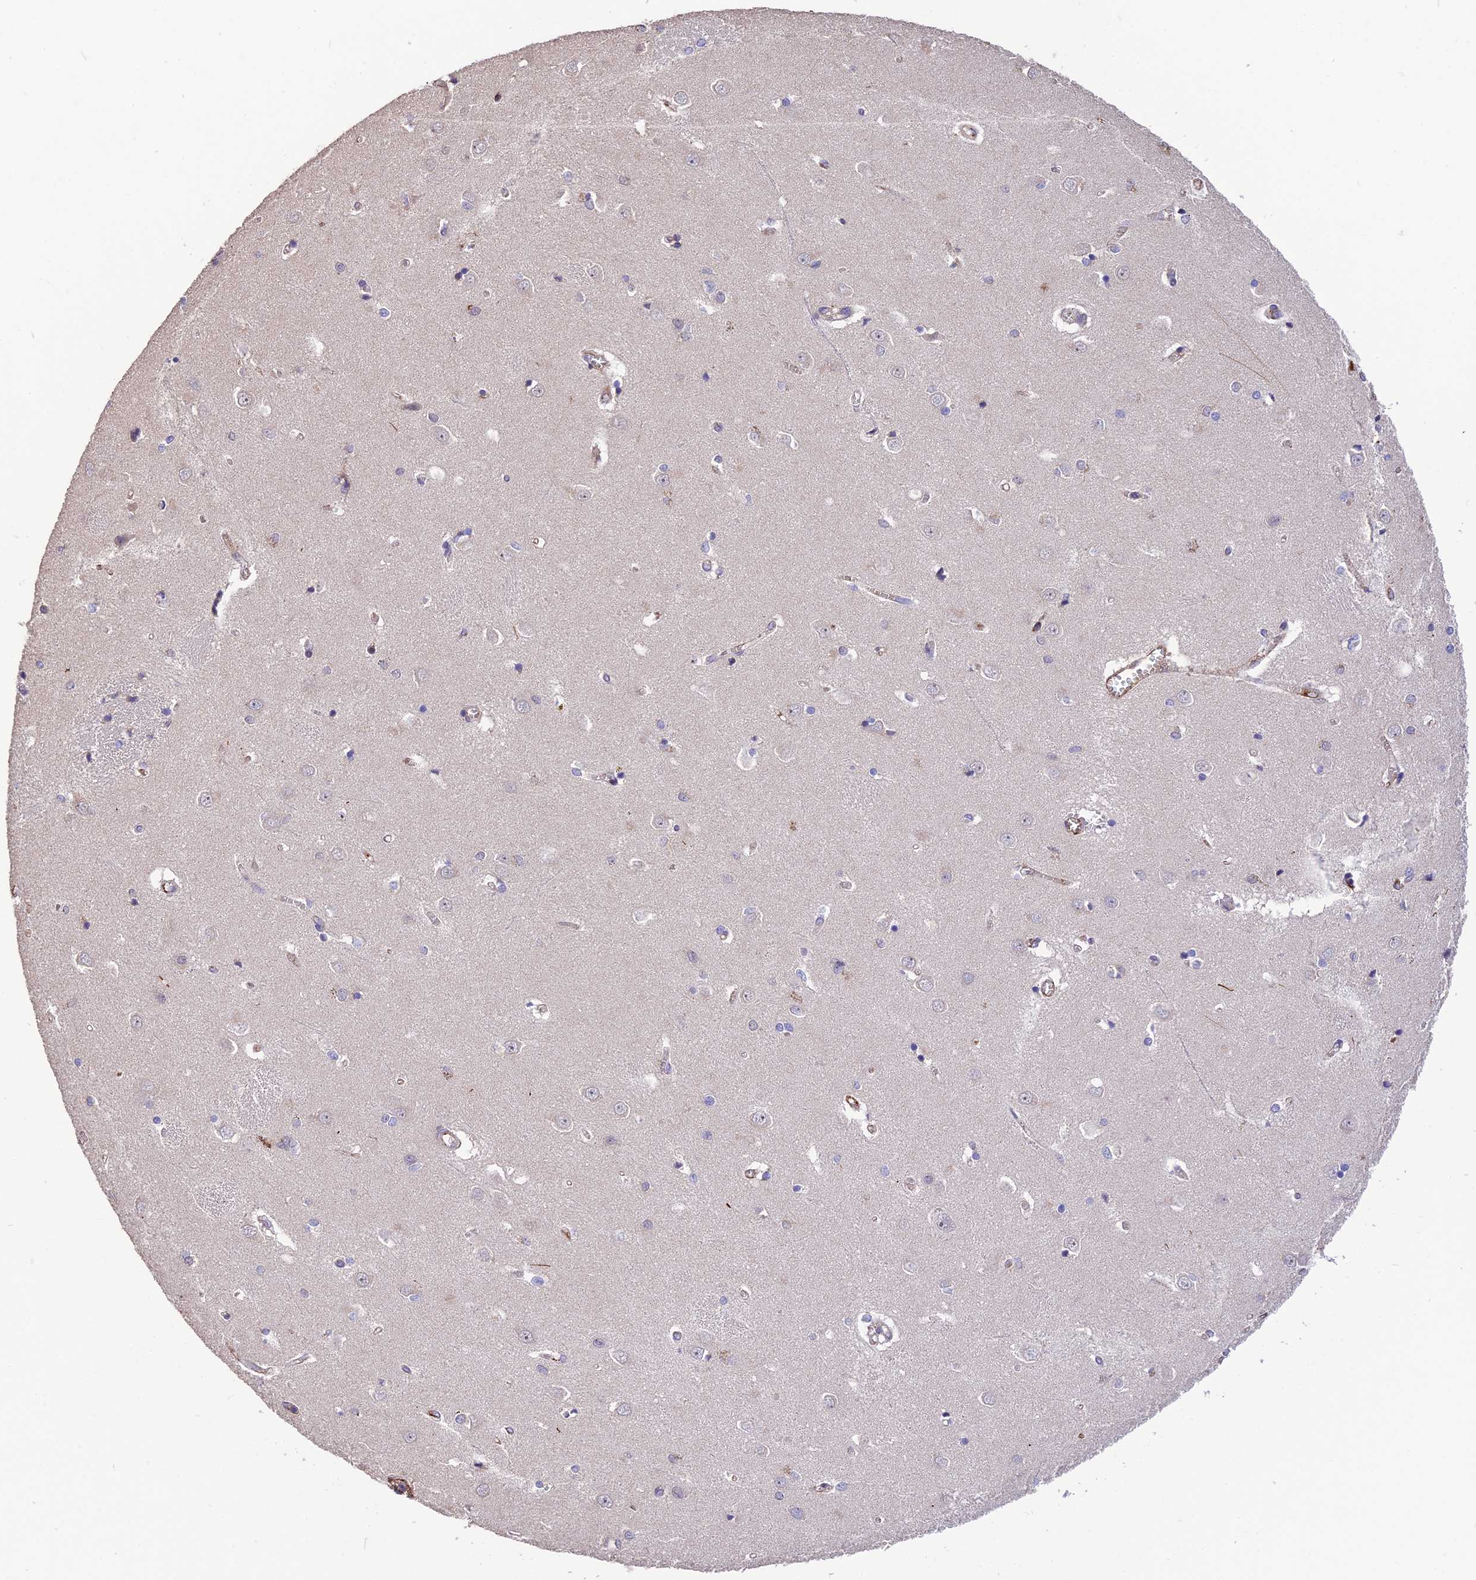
{"staining": {"intensity": "moderate", "quantity": "<25%", "location": "cytoplasmic/membranous"}, "tissue": "caudate", "cell_type": "Glial cells", "image_type": "normal", "snomed": [{"axis": "morphology", "description": "Normal tissue, NOS"}, {"axis": "topography", "description": "Lateral ventricle wall"}], "caption": "An image of human caudate stained for a protein reveals moderate cytoplasmic/membranous brown staining in glial cells.", "gene": "MFSD2A", "patient": {"sex": "male", "age": 37}}